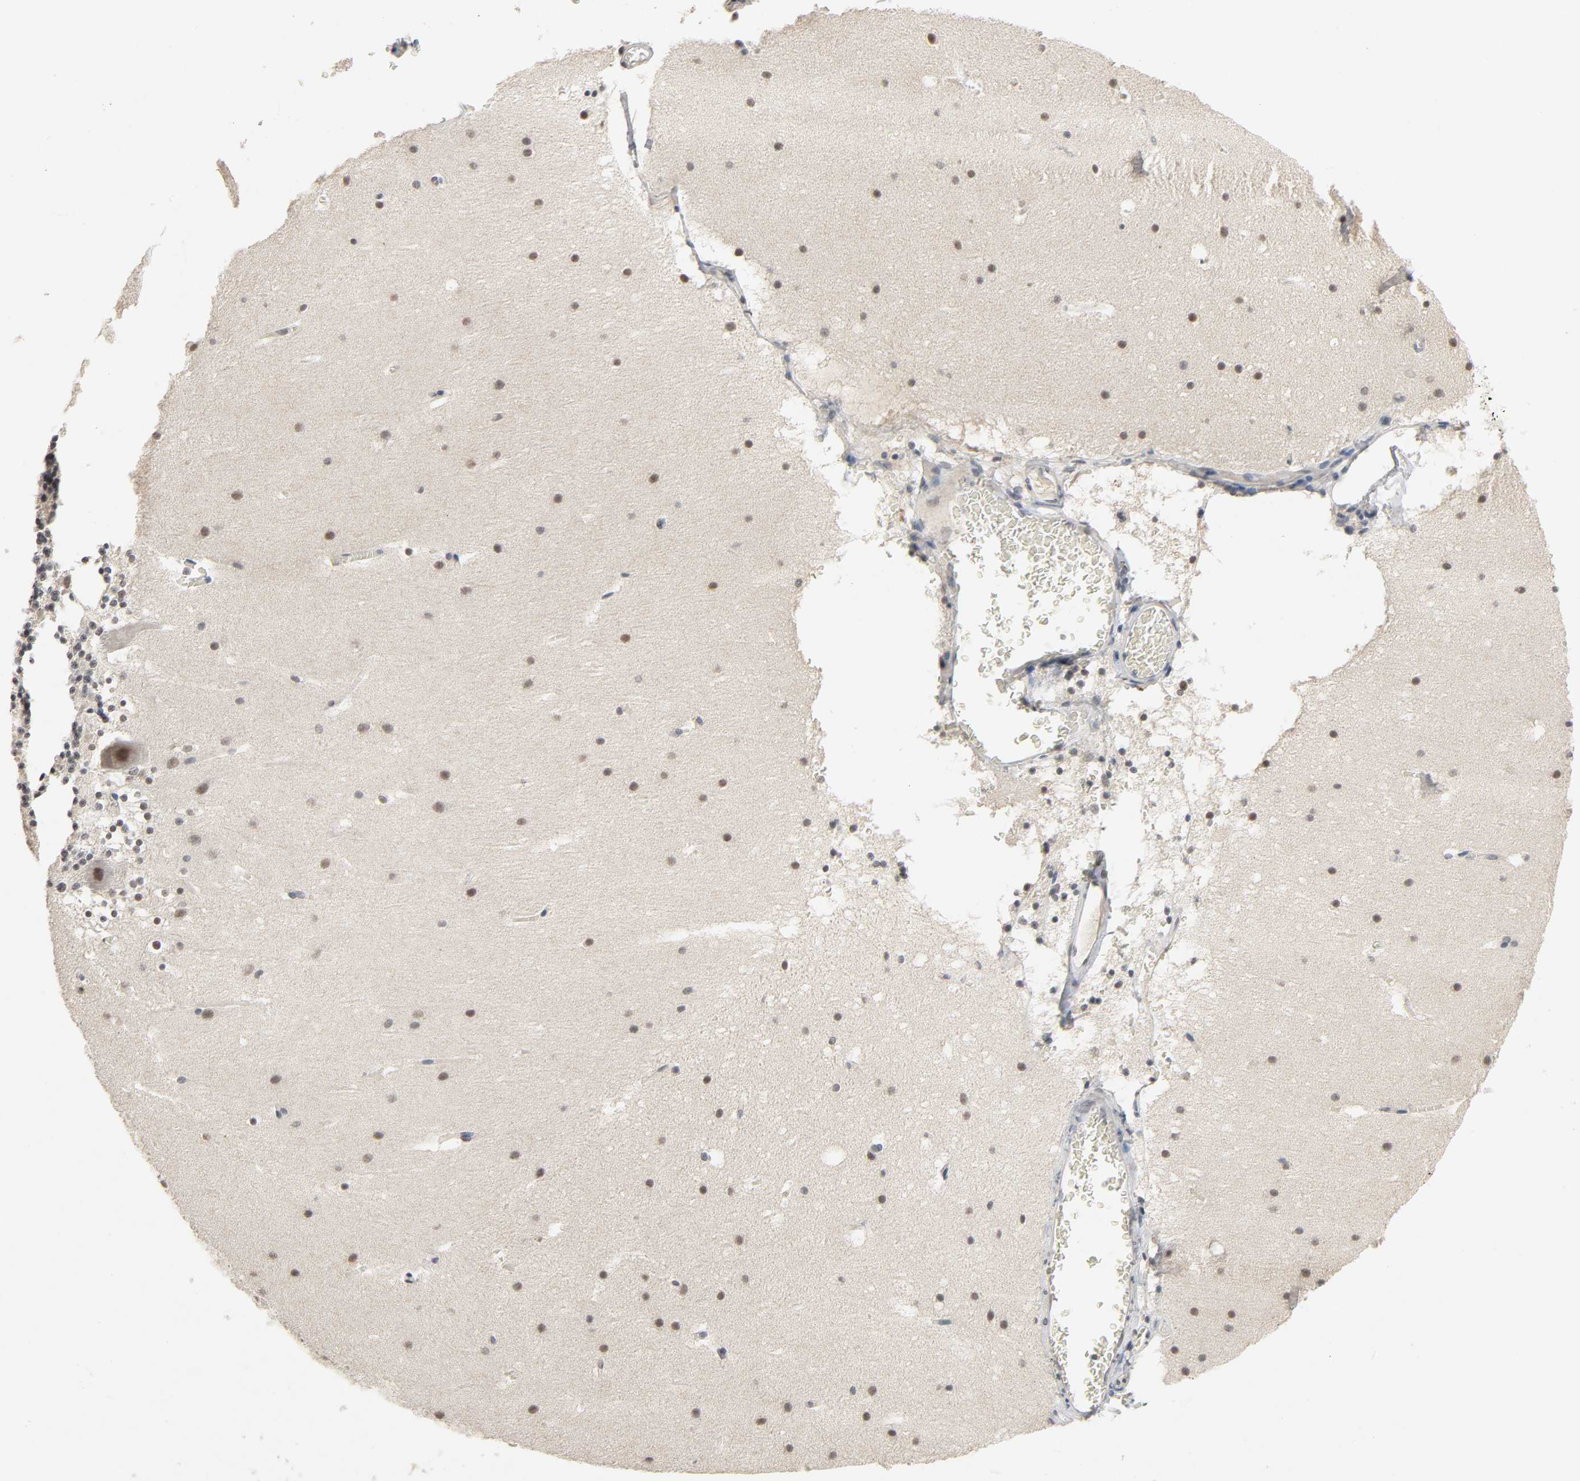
{"staining": {"intensity": "weak", "quantity": "25%-75%", "location": "nuclear"}, "tissue": "cerebellum", "cell_type": "Cells in molecular layer", "image_type": "normal", "snomed": [{"axis": "morphology", "description": "Normal tissue, NOS"}, {"axis": "topography", "description": "Cerebellum"}], "caption": "Weak nuclear expression is identified in about 25%-75% of cells in molecular layer in unremarkable cerebellum. (DAB (3,3'-diaminobenzidine) IHC, brown staining for protein, blue staining for nuclei).", "gene": "MAPKAPK5", "patient": {"sex": "male", "age": 45}}